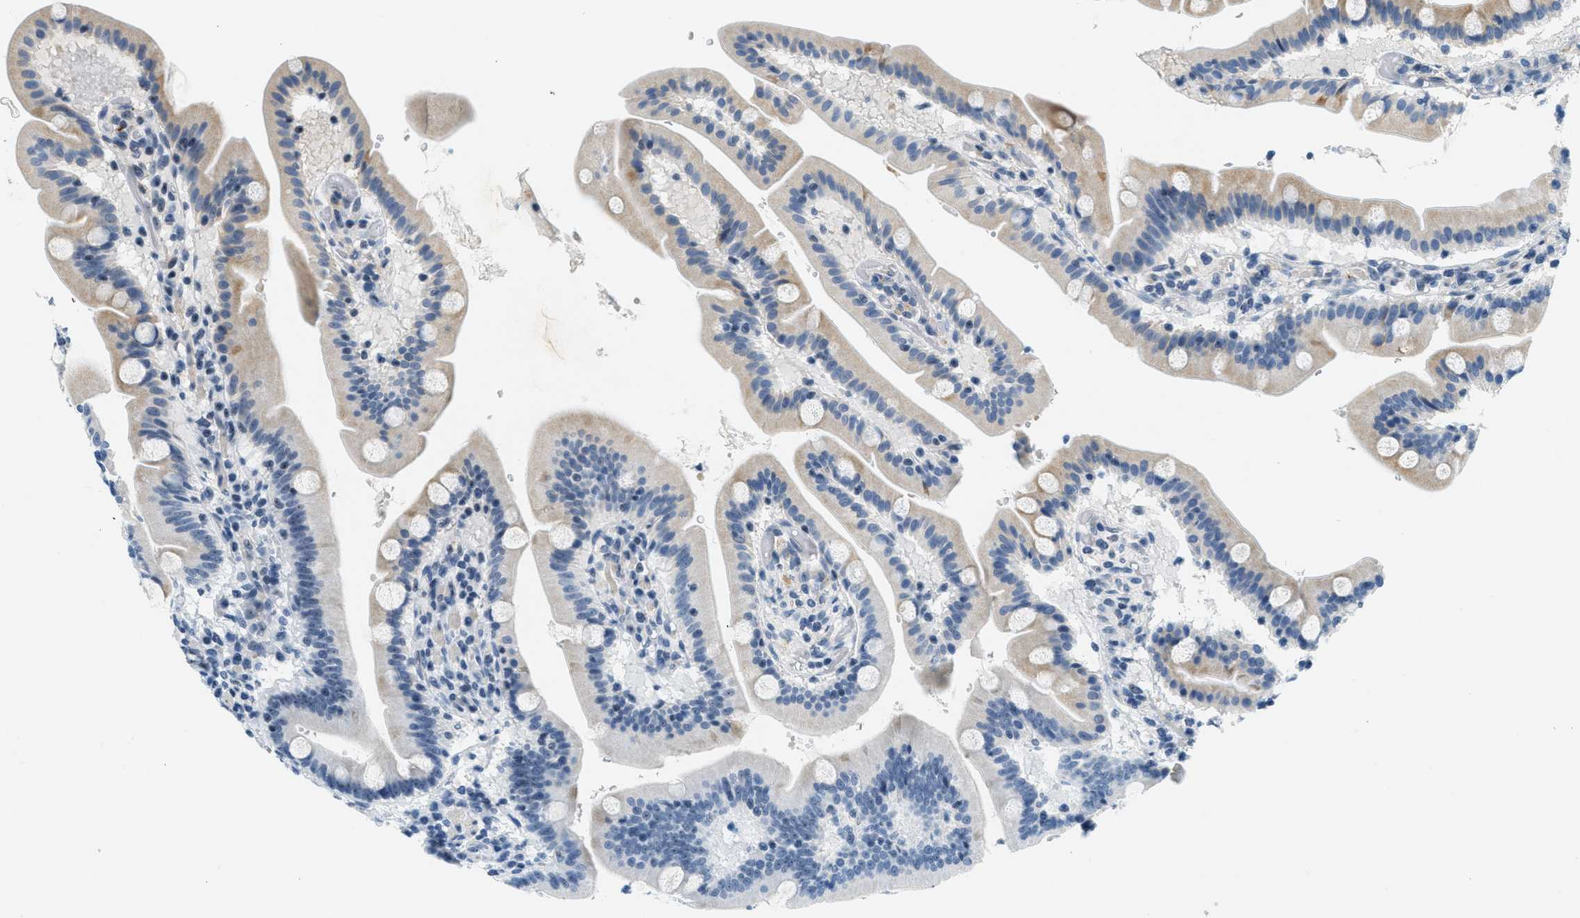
{"staining": {"intensity": "moderate", "quantity": "25%-75%", "location": "cytoplasmic/membranous,nuclear"}, "tissue": "duodenum", "cell_type": "Glandular cells", "image_type": "normal", "snomed": [{"axis": "morphology", "description": "Normal tissue, NOS"}, {"axis": "topography", "description": "Duodenum"}], "caption": "Immunohistochemical staining of unremarkable duodenum shows 25%-75% levels of moderate cytoplasmic/membranous,nuclear protein expression in about 25%-75% of glandular cells.", "gene": "DDX47", "patient": {"sex": "male", "age": 54}}